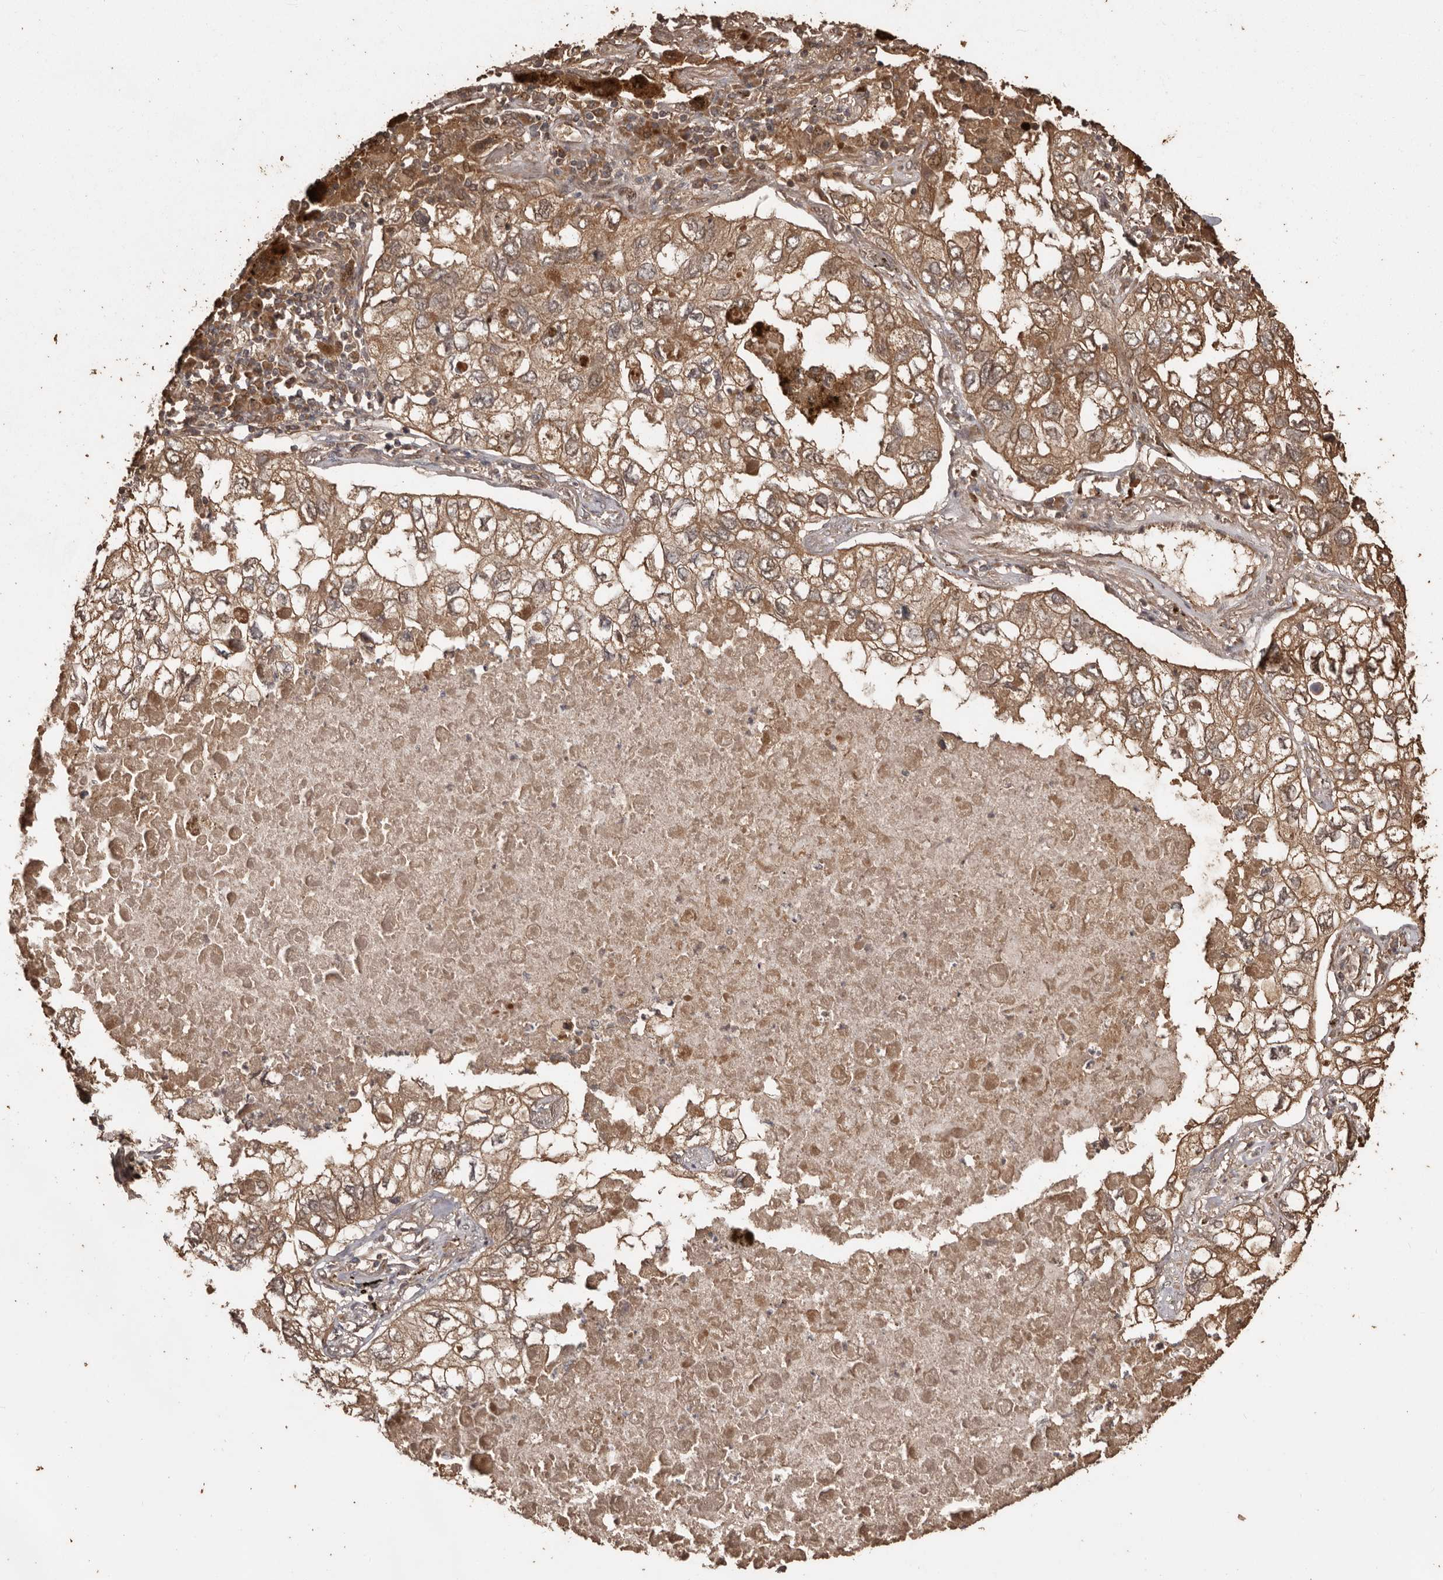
{"staining": {"intensity": "moderate", "quantity": ">75%", "location": "cytoplasmic/membranous,nuclear"}, "tissue": "lung cancer", "cell_type": "Tumor cells", "image_type": "cancer", "snomed": [{"axis": "morphology", "description": "Adenocarcinoma, NOS"}, {"axis": "topography", "description": "Lung"}], "caption": "Immunohistochemistry (IHC) of human lung cancer shows medium levels of moderate cytoplasmic/membranous and nuclear staining in about >75% of tumor cells. The staining was performed using DAB (3,3'-diaminobenzidine) to visualize the protein expression in brown, while the nuclei were stained in blue with hematoxylin (Magnification: 20x).", "gene": "NUP43", "patient": {"sex": "male", "age": 65}}